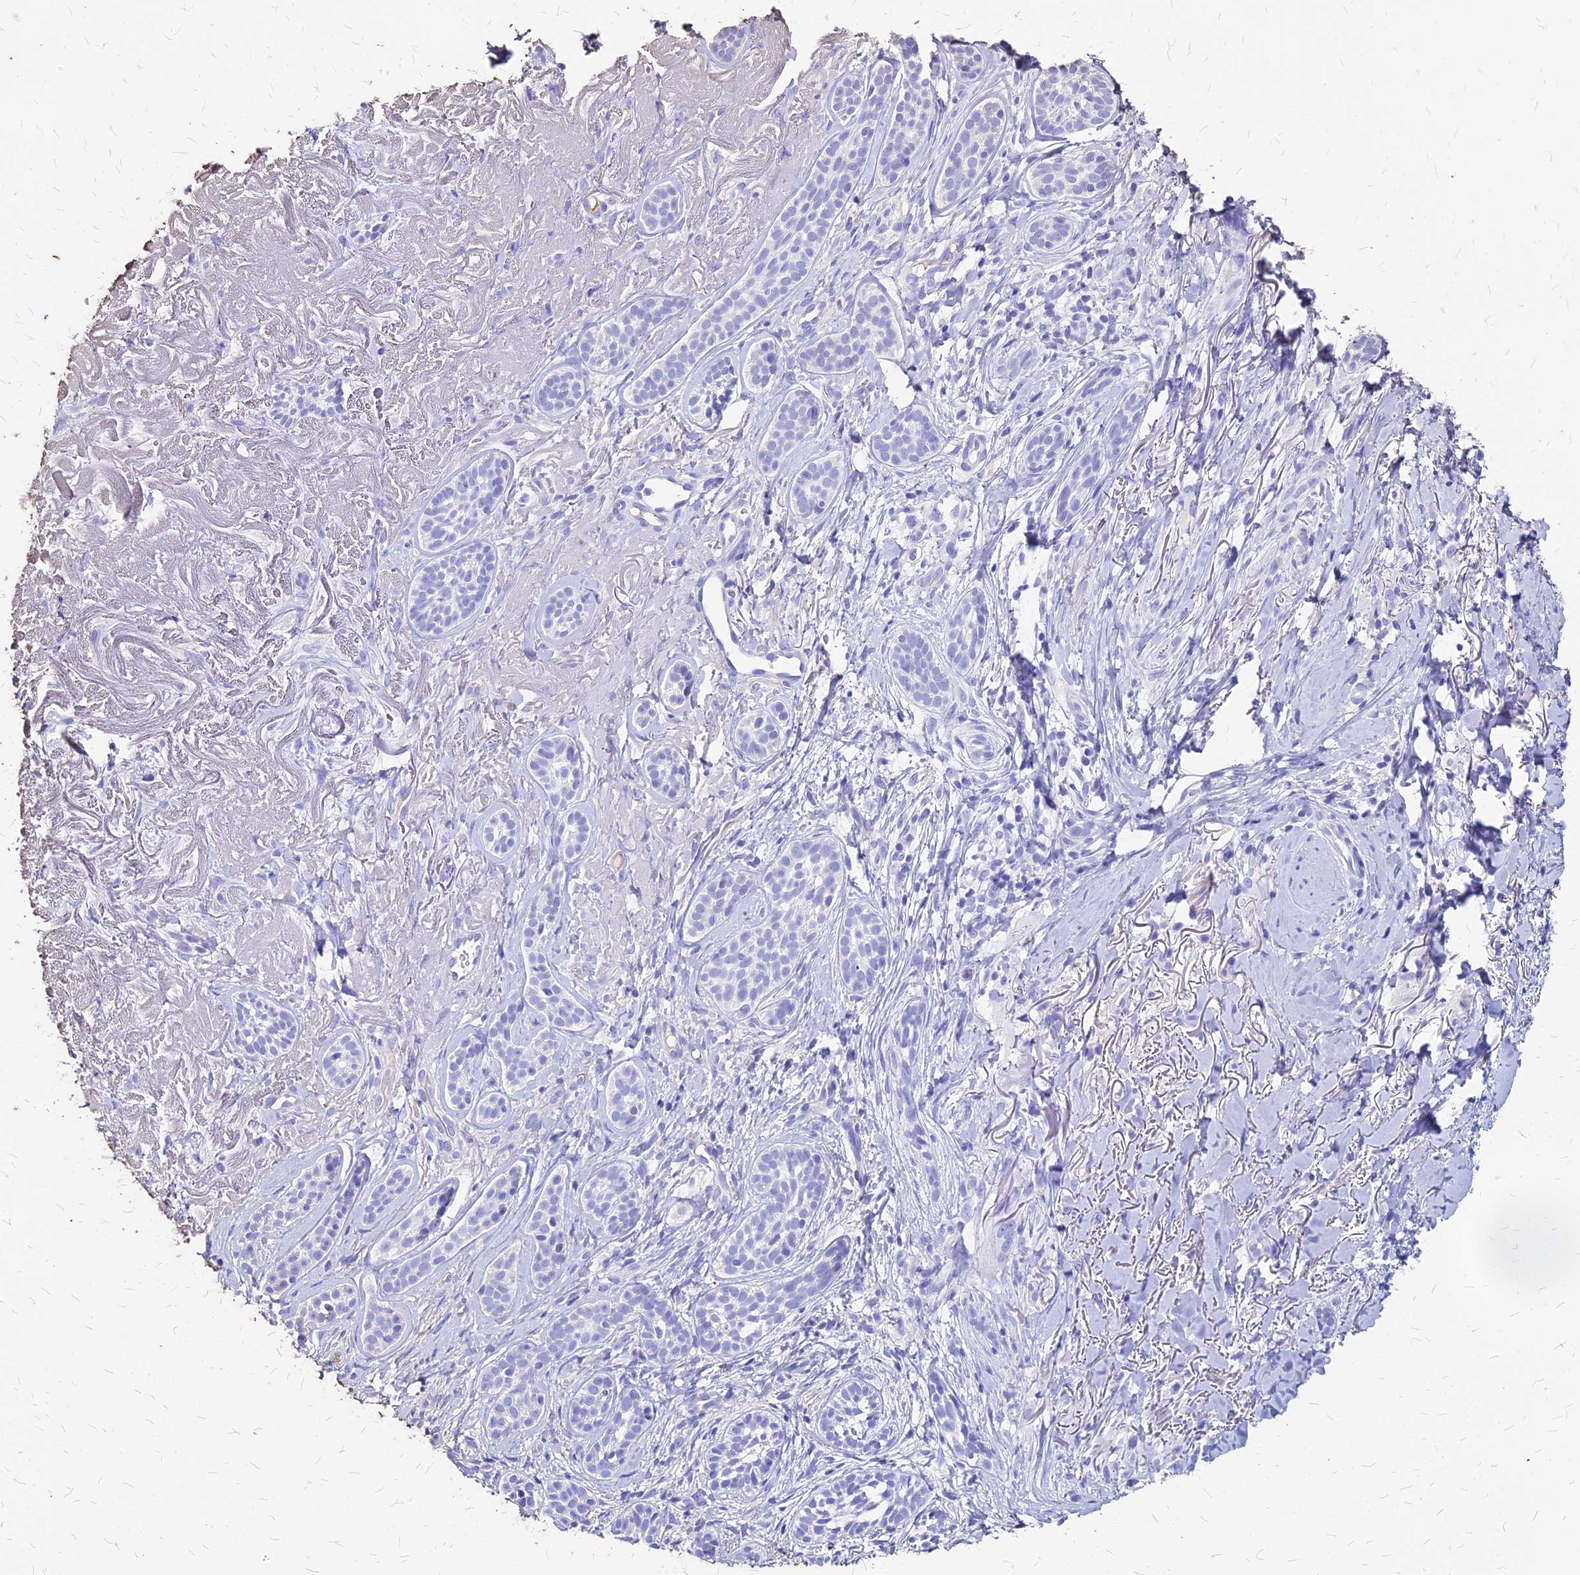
{"staining": {"intensity": "negative", "quantity": "none", "location": "none"}, "tissue": "skin cancer", "cell_type": "Tumor cells", "image_type": "cancer", "snomed": [{"axis": "morphology", "description": "Basal cell carcinoma"}, {"axis": "topography", "description": "Skin"}], "caption": "DAB (3,3'-diaminobenzidine) immunohistochemical staining of human basal cell carcinoma (skin) displays no significant expression in tumor cells.", "gene": "NME5", "patient": {"sex": "male", "age": 71}}